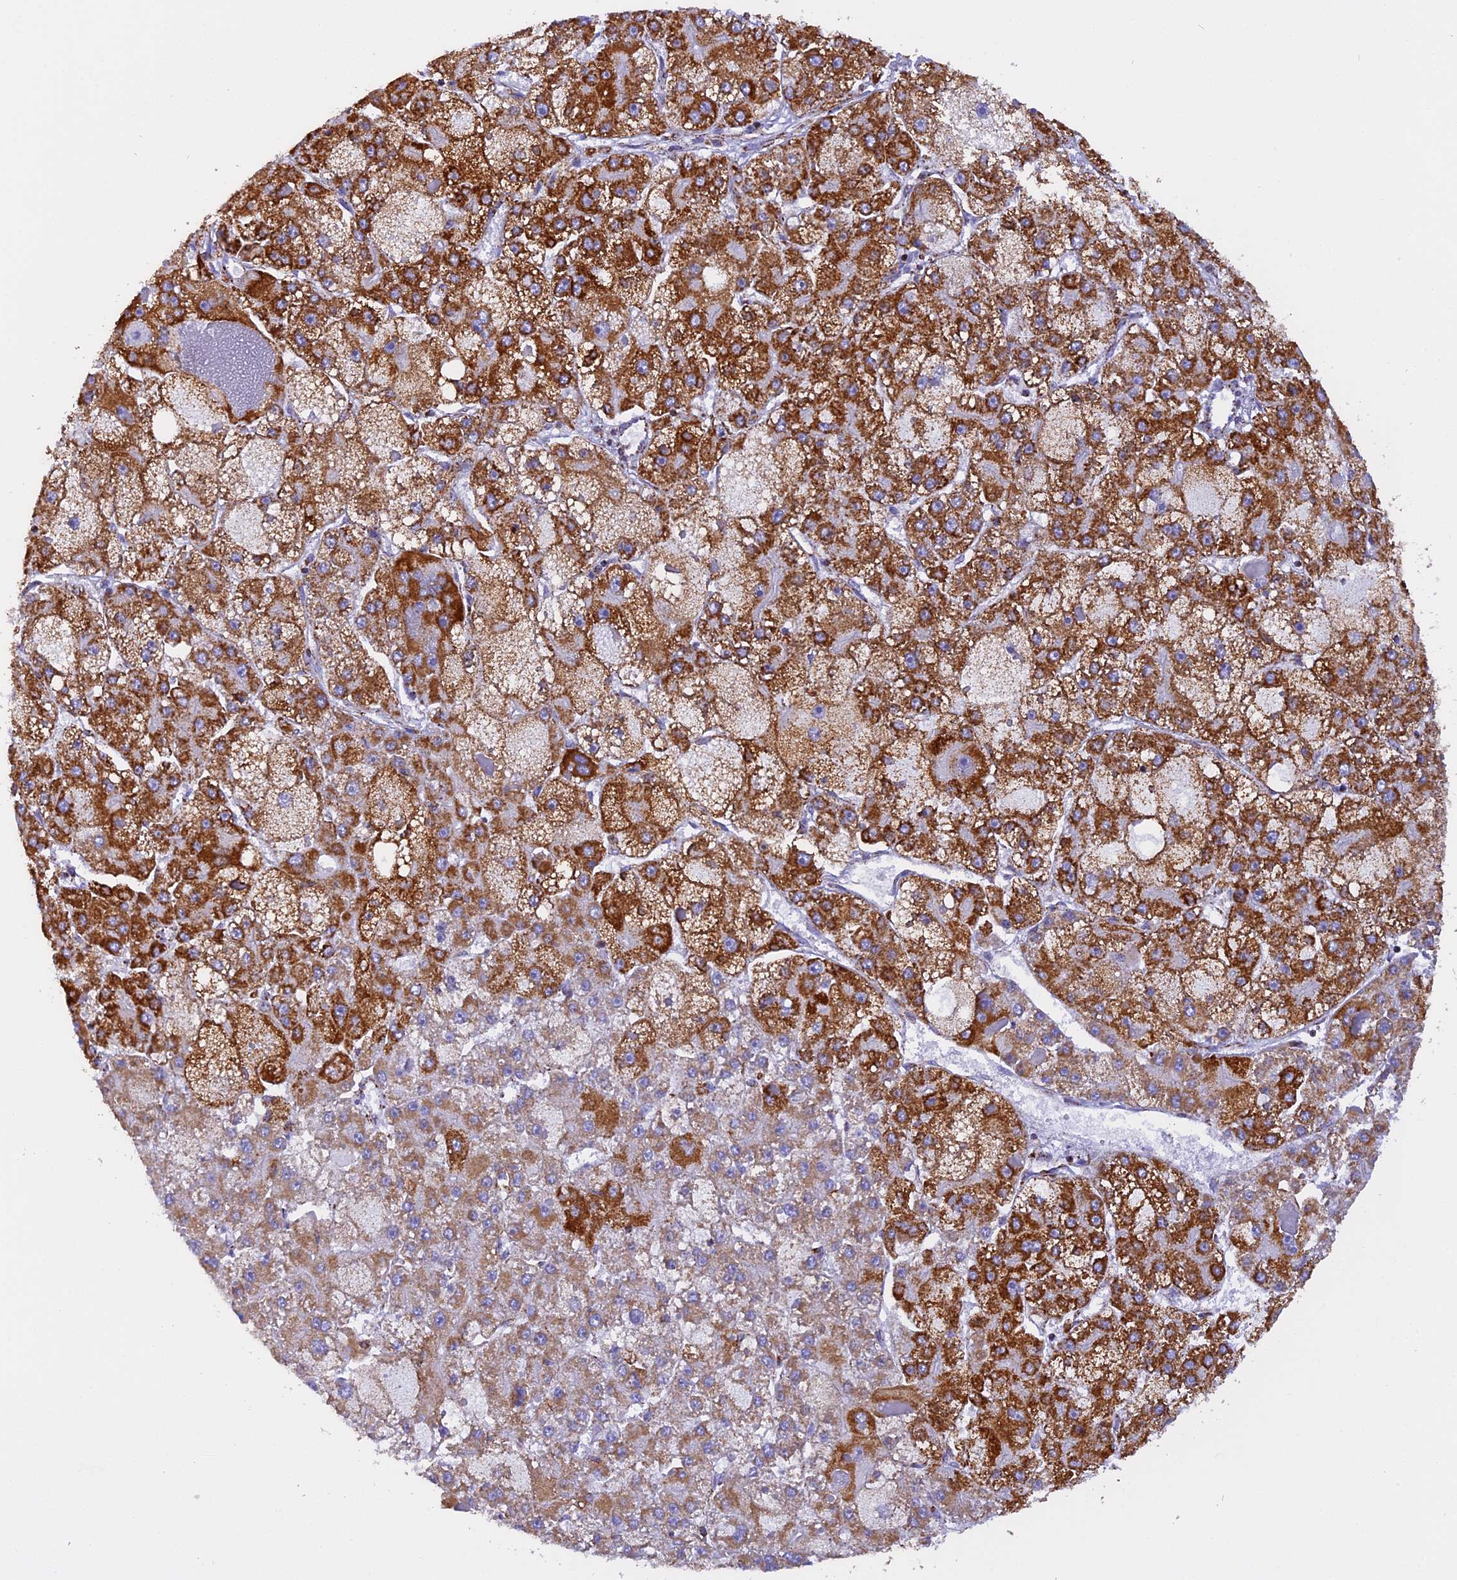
{"staining": {"intensity": "strong", "quantity": ">75%", "location": "cytoplasmic/membranous"}, "tissue": "liver cancer", "cell_type": "Tumor cells", "image_type": "cancer", "snomed": [{"axis": "morphology", "description": "Carcinoma, Hepatocellular, NOS"}, {"axis": "topography", "description": "Liver"}], "caption": "IHC (DAB (3,3'-diaminobenzidine)) staining of human hepatocellular carcinoma (liver) demonstrates strong cytoplasmic/membranous protein positivity in about >75% of tumor cells.", "gene": "KCNG1", "patient": {"sex": "female", "age": 73}}